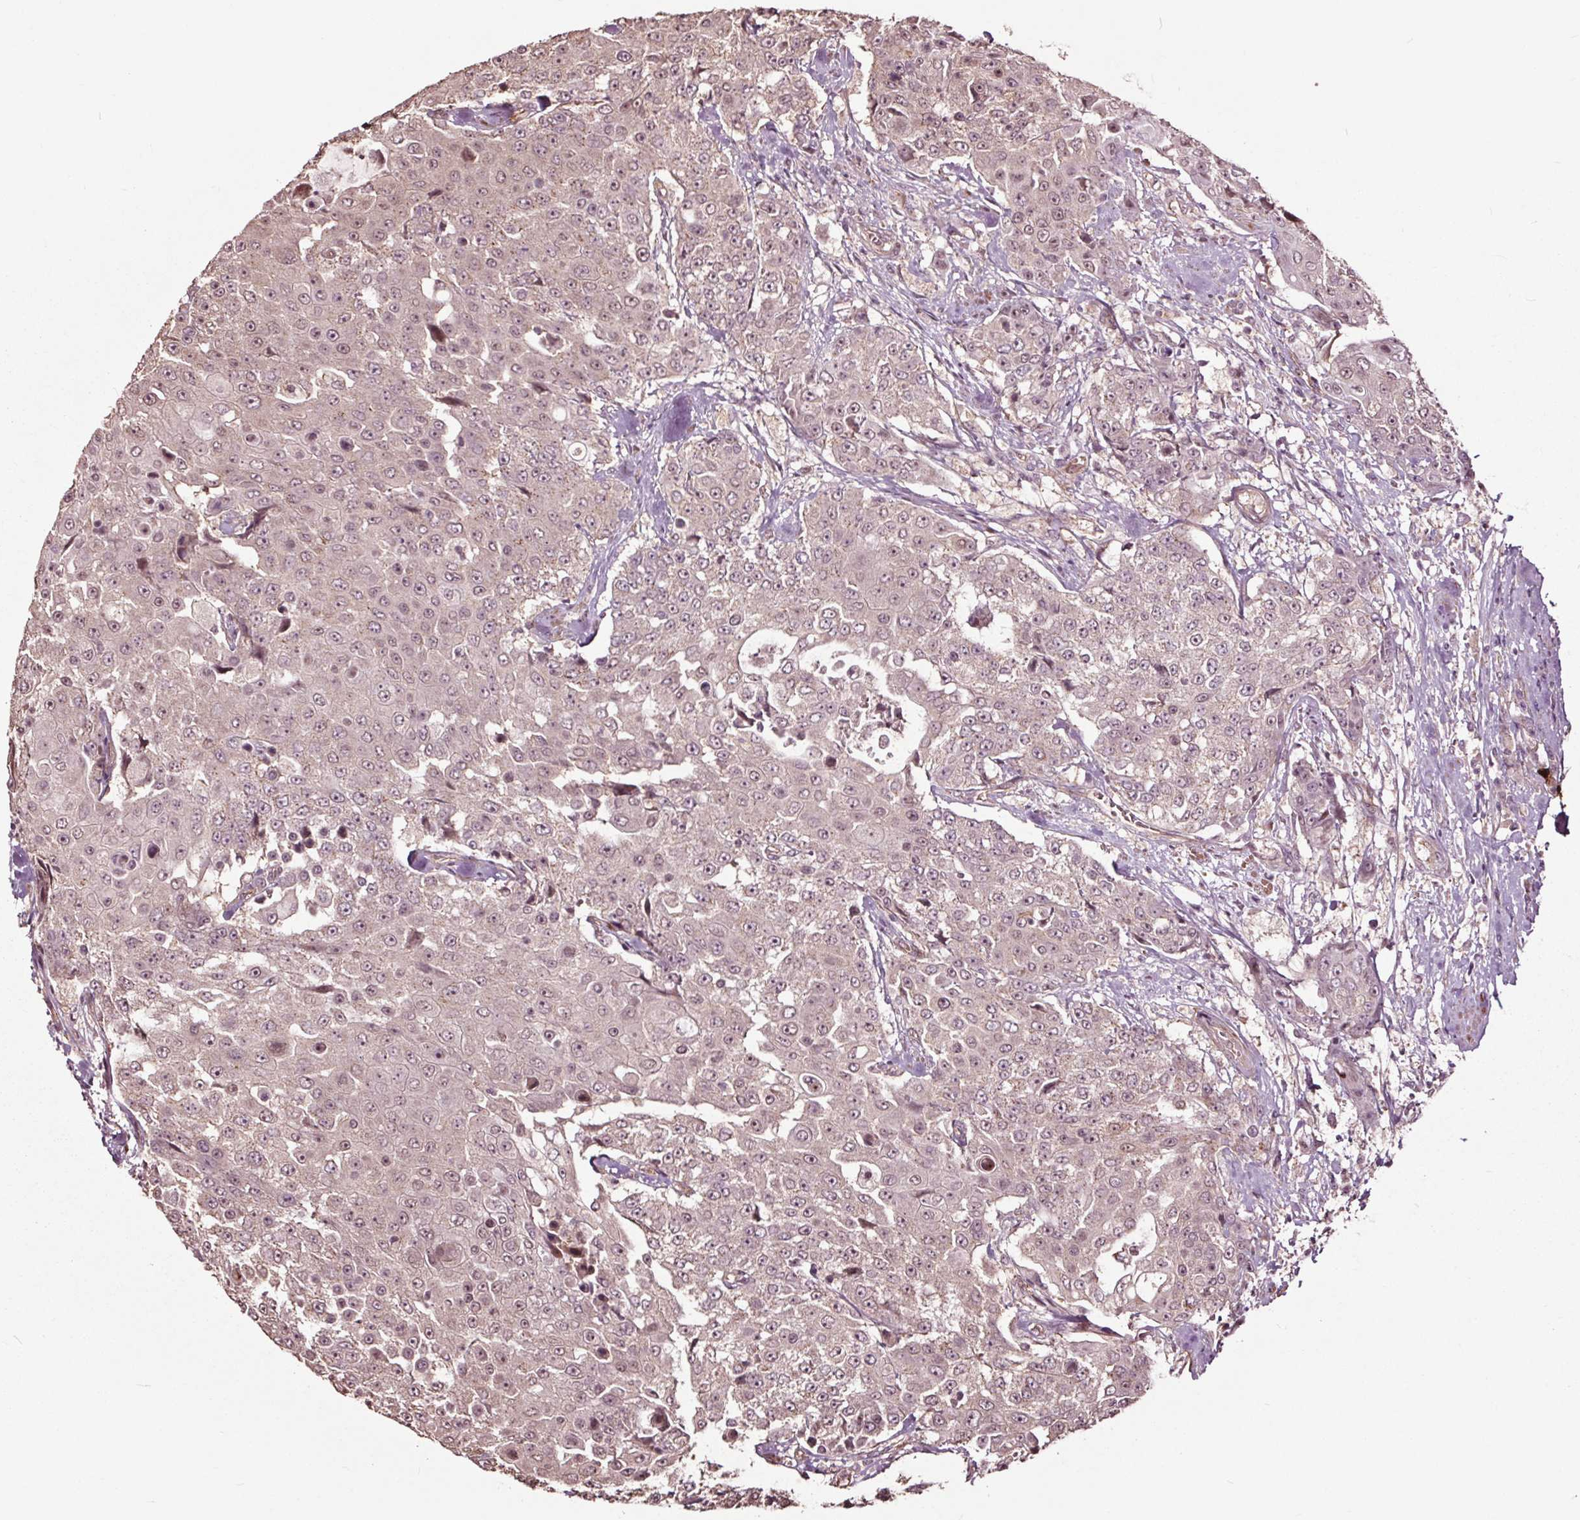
{"staining": {"intensity": "weak", "quantity": ">75%", "location": "cytoplasmic/membranous"}, "tissue": "urothelial cancer", "cell_type": "Tumor cells", "image_type": "cancer", "snomed": [{"axis": "morphology", "description": "Urothelial carcinoma, High grade"}, {"axis": "topography", "description": "Urinary bladder"}], "caption": "Immunohistochemical staining of high-grade urothelial carcinoma displays low levels of weak cytoplasmic/membranous protein expression in approximately >75% of tumor cells.", "gene": "CEP95", "patient": {"sex": "female", "age": 63}}